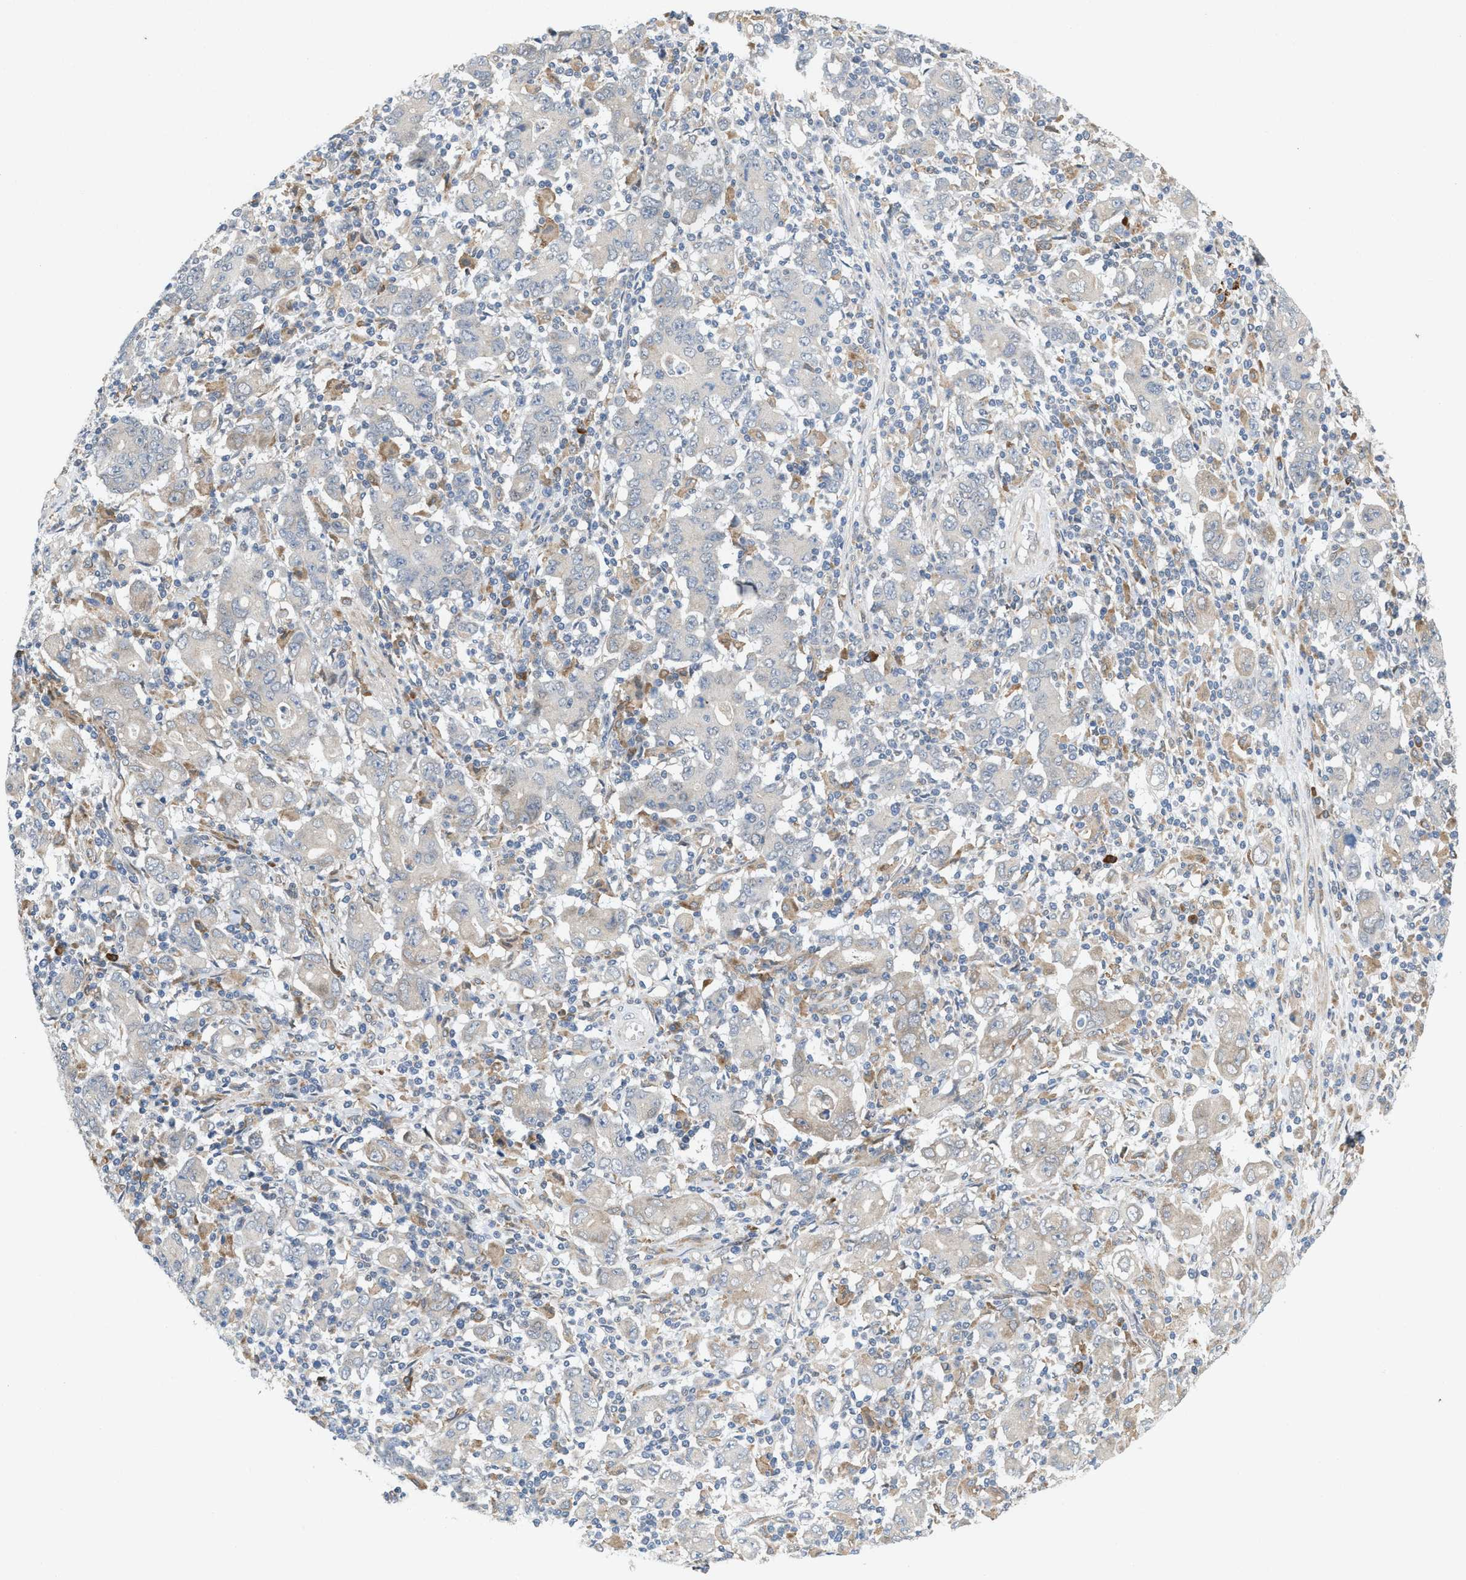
{"staining": {"intensity": "weak", "quantity": "<25%", "location": "cytoplasmic/membranous"}, "tissue": "stomach cancer", "cell_type": "Tumor cells", "image_type": "cancer", "snomed": [{"axis": "morphology", "description": "Adenocarcinoma, NOS"}, {"axis": "topography", "description": "Stomach, upper"}], "caption": "A photomicrograph of stomach adenocarcinoma stained for a protein exhibits no brown staining in tumor cells.", "gene": "MFSD6", "patient": {"sex": "male", "age": 69}}